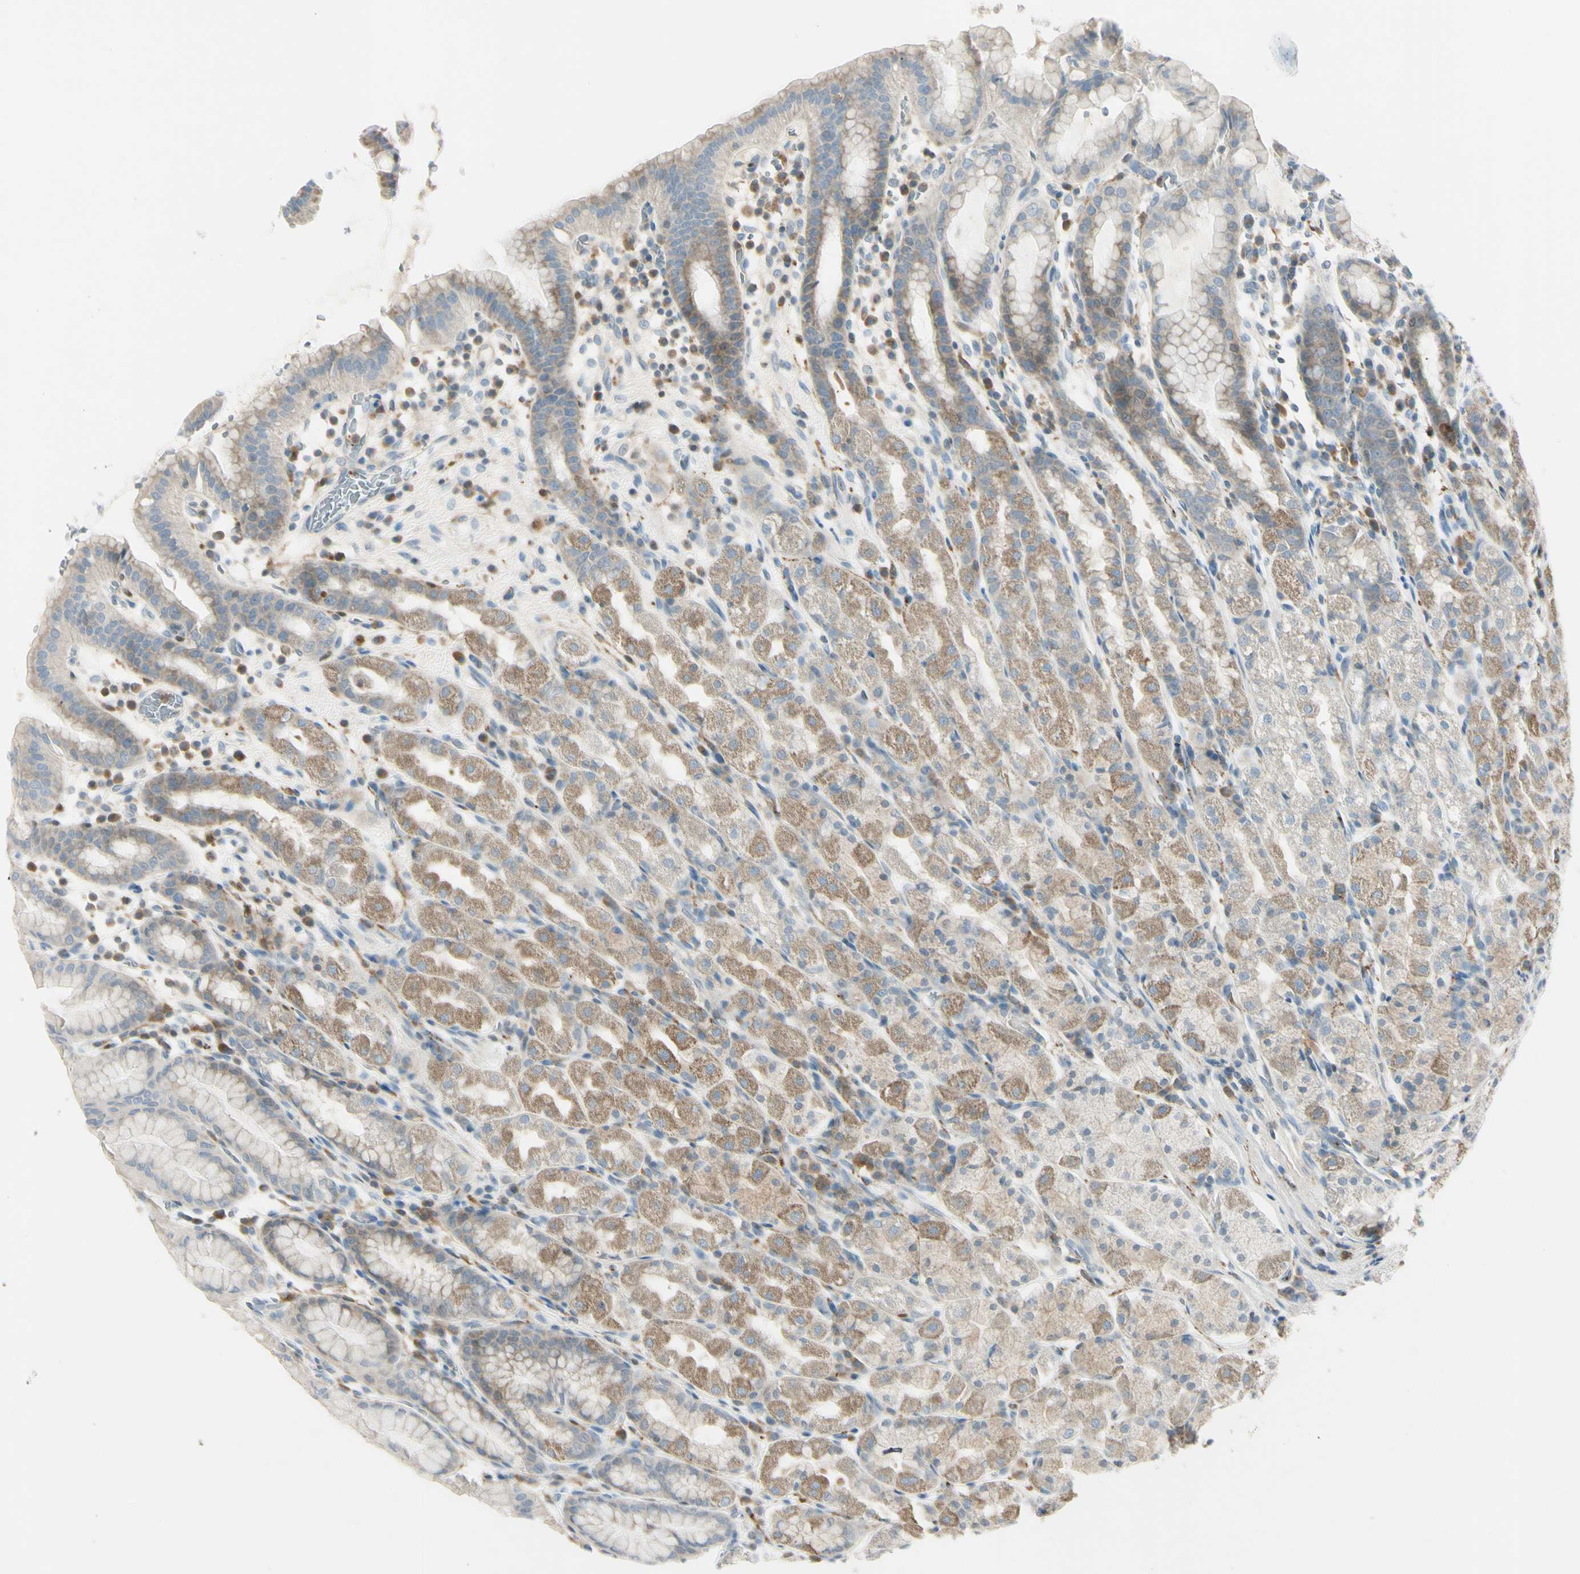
{"staining": {"intensity": "weak", "quantity": ">75%", "location": "cytoplasmic/membranous"}, "tissue": "stomach", "cell_type": "Glandular cells", "image_type": "normal", "snomed": [{"axis": "morphology", "description": "Normal tissue, NOS"}, {"axis": "topography", "description": "Stomach, upper"}], "caption": "Protein staining of normal stomach exhibits weak cytoplasmic/membranous positivity in about >75% of glandular cells. (DAB IHC, brown staining for protein, blue staining for nuclei).", "gene": "CYRIB", "patient": {"sex": "male", "age": 68}}